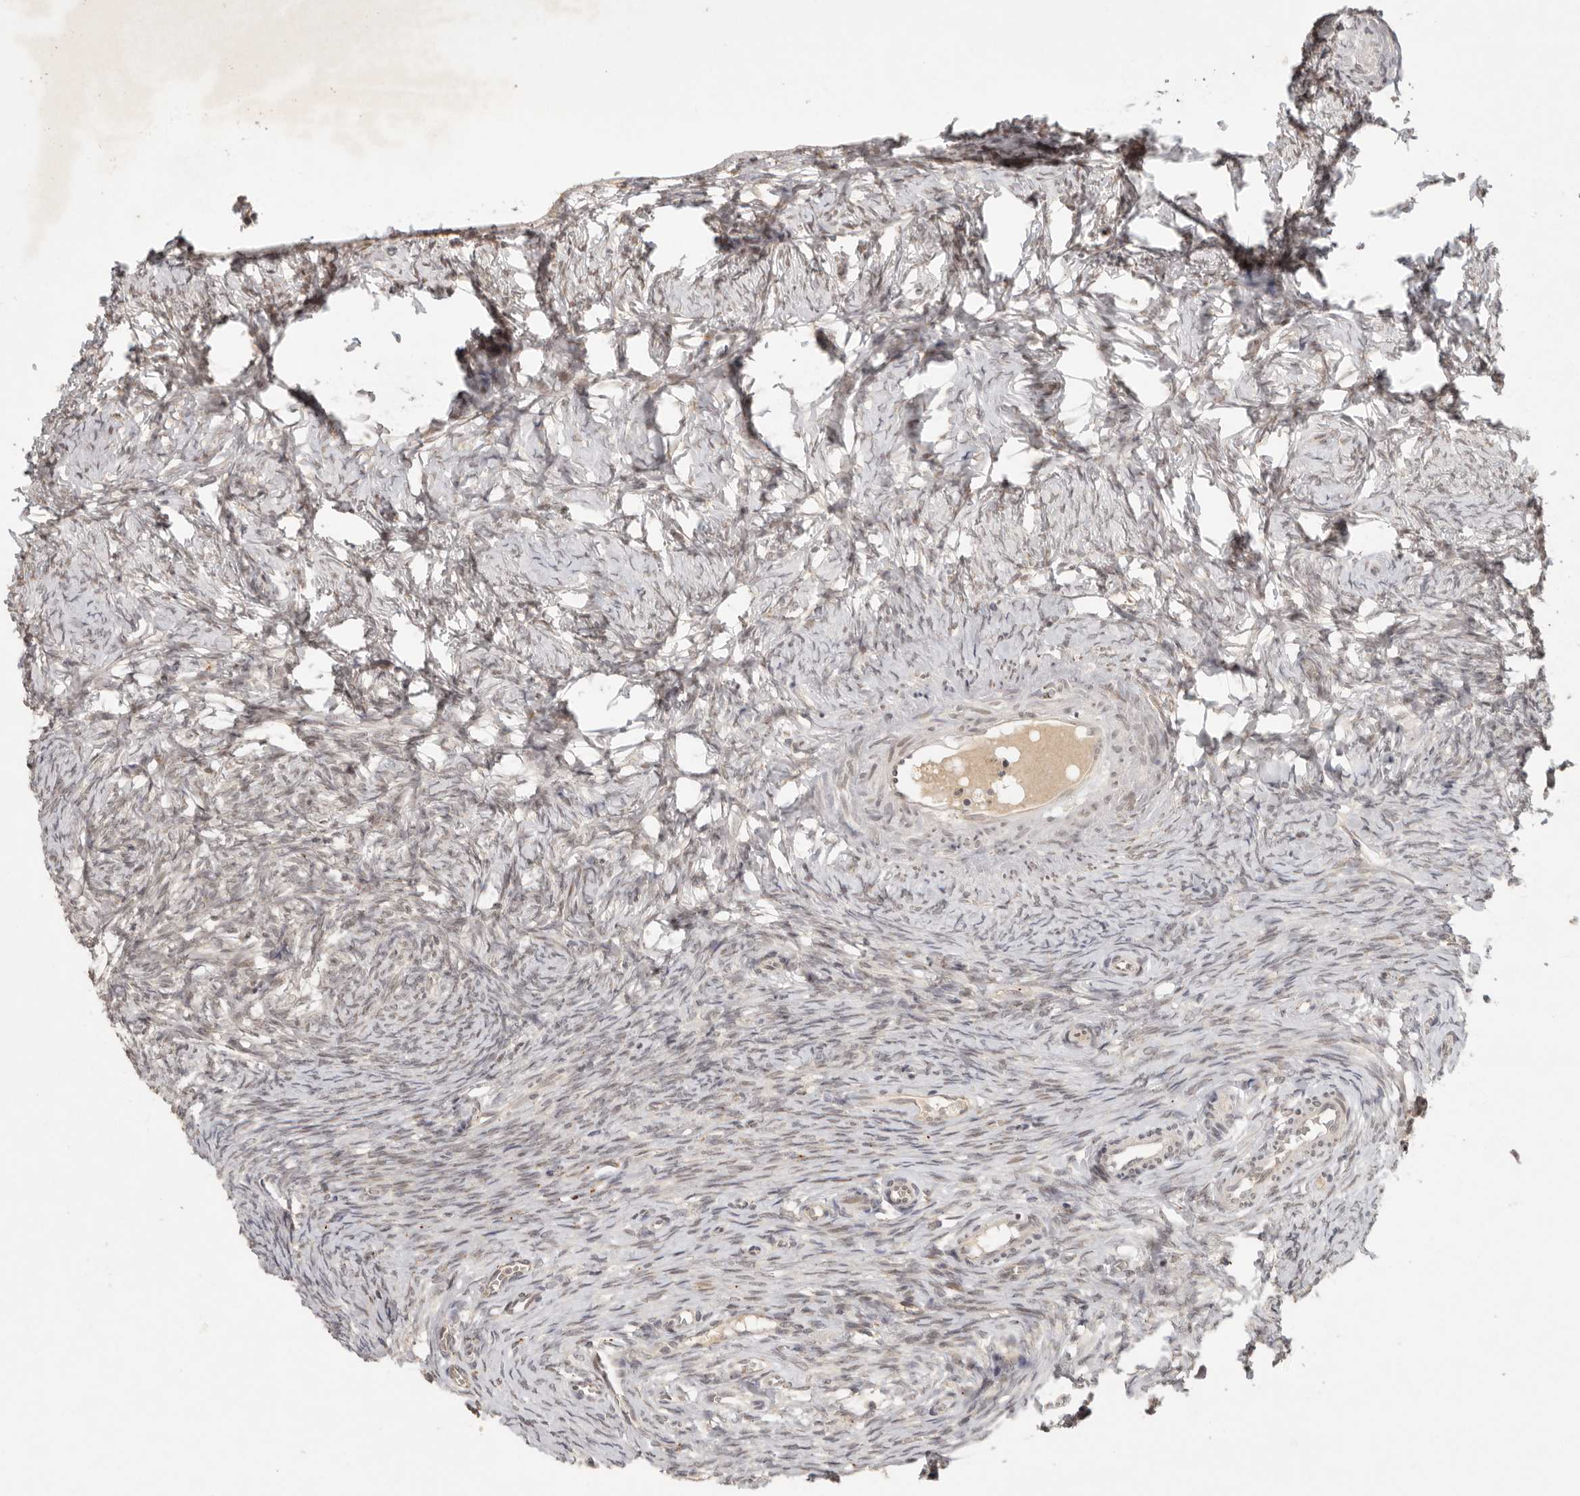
{"staining": {"intensity": "negative", "quantity": "none", "location": "none"}, "tissue": "ovary", "cell_type": "Ovarian stroma cells", "image_type": "normal", "snomed": [{"axis": "morphology", "description": "Adenocarcinoma, NOS"}, {"axis": "topography", "description": "Endometrium"}], "caption": "This is a photomicrograph of immunohistochemistry staining of unremarkable ovary, which shows no staining in ovarian stroma cells. Brightfield microscopy of immunohistochemistry stained with DAB (brown) and hematoxylin (blue), captured at high magnification.", "gene": "LRRC75A", "patient": {"sex": "female", "age": 32}}